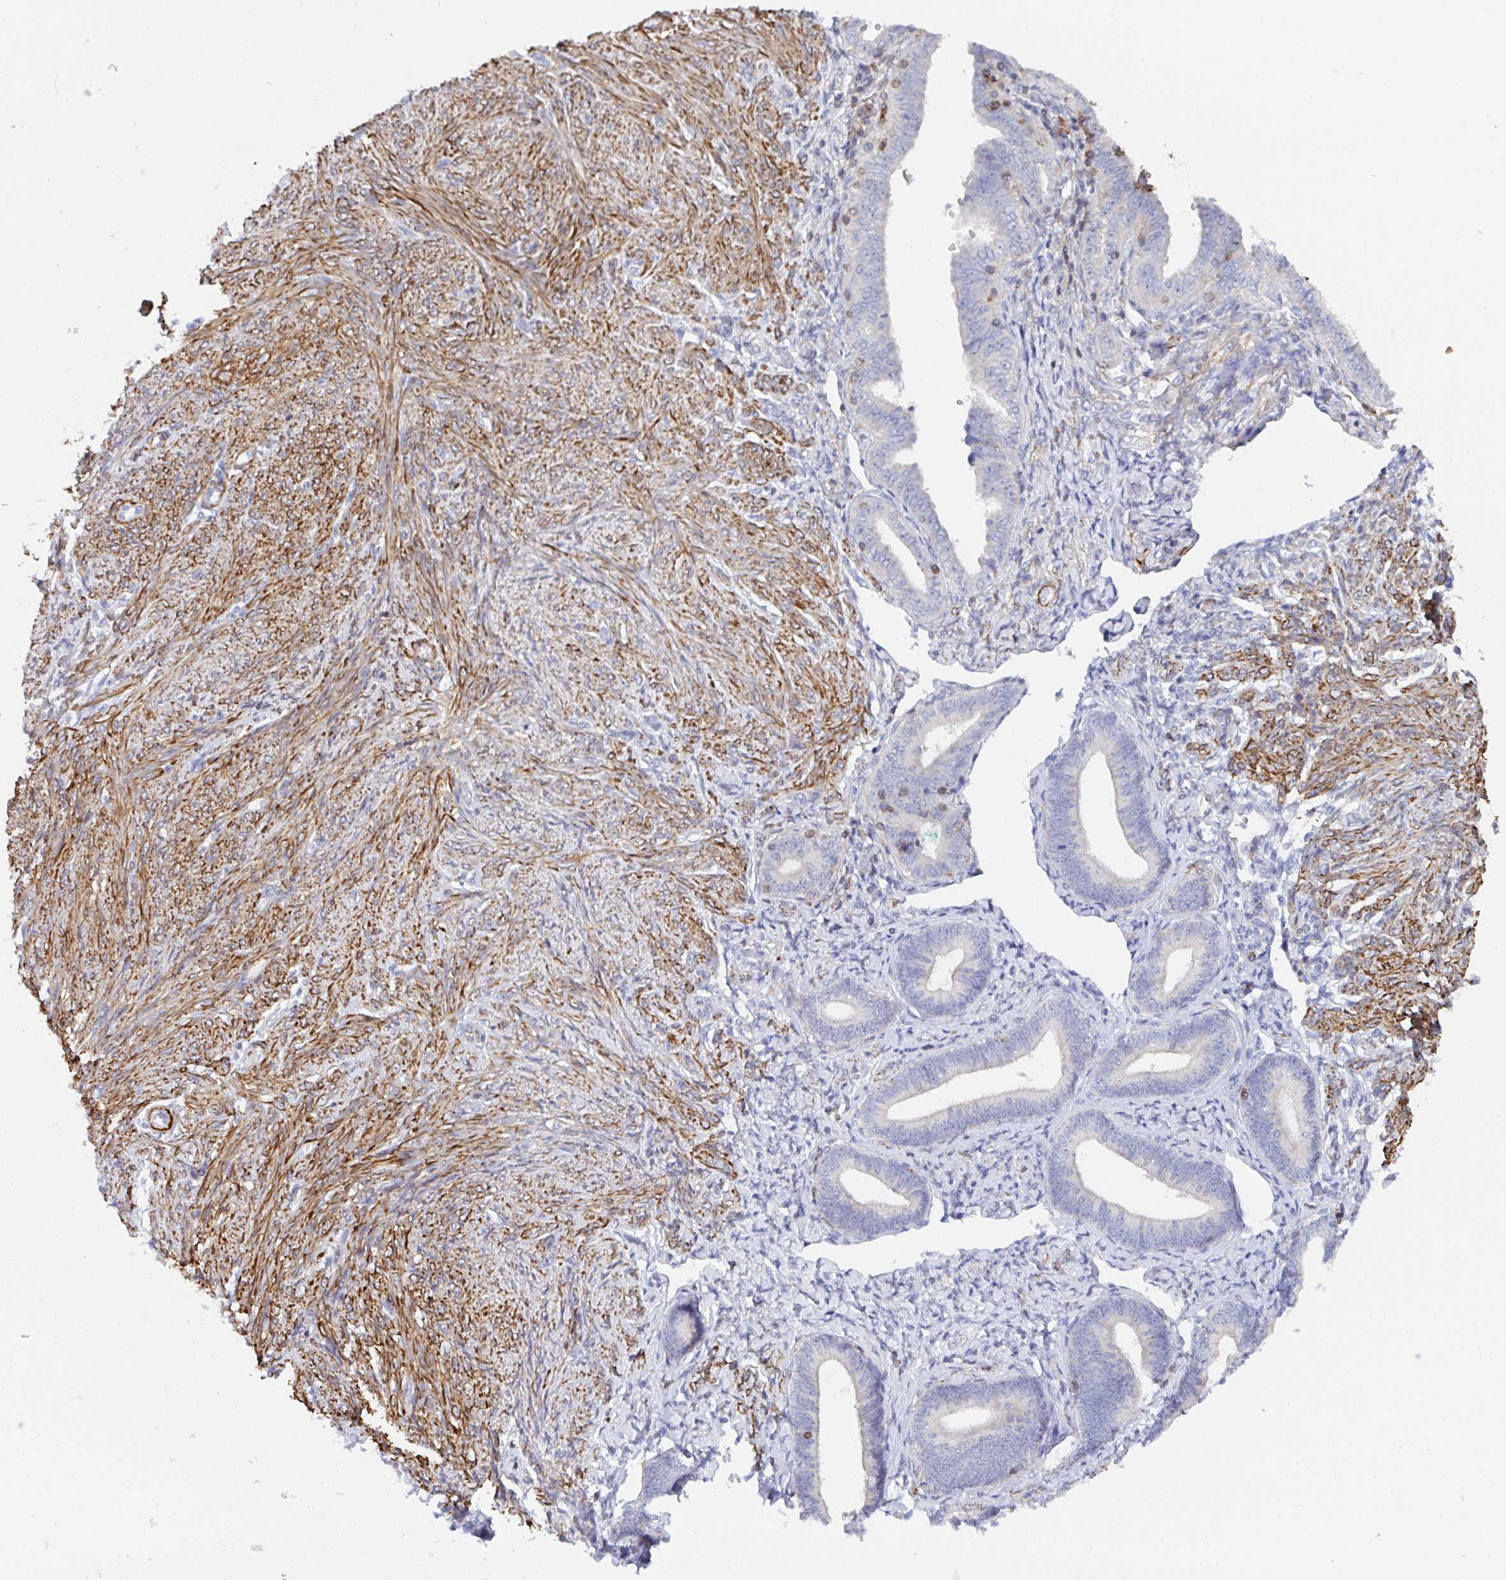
{"staining": {"intensity": "negative", "quantity": "none", "location": "none"}, "tissue": "endometrial cancer", "cell_type": "Tumor cells", "image_type": "cancer", "snomed": [{"axis": "morphology", "description": "Adenocarcinoma, NOS"}, {"axis": "topography", "description": "Endometrium"}], "caption": "High magnification brightfield microscopy of endometrial cancer stained with DAB (3,3'-diaminobenzidine) (brown) and counterstained with hematoxylin (blue): tumor cells show no significant positivity.", "gene": "FRMD3", "patient": {"sex": "female", "age": 87}}